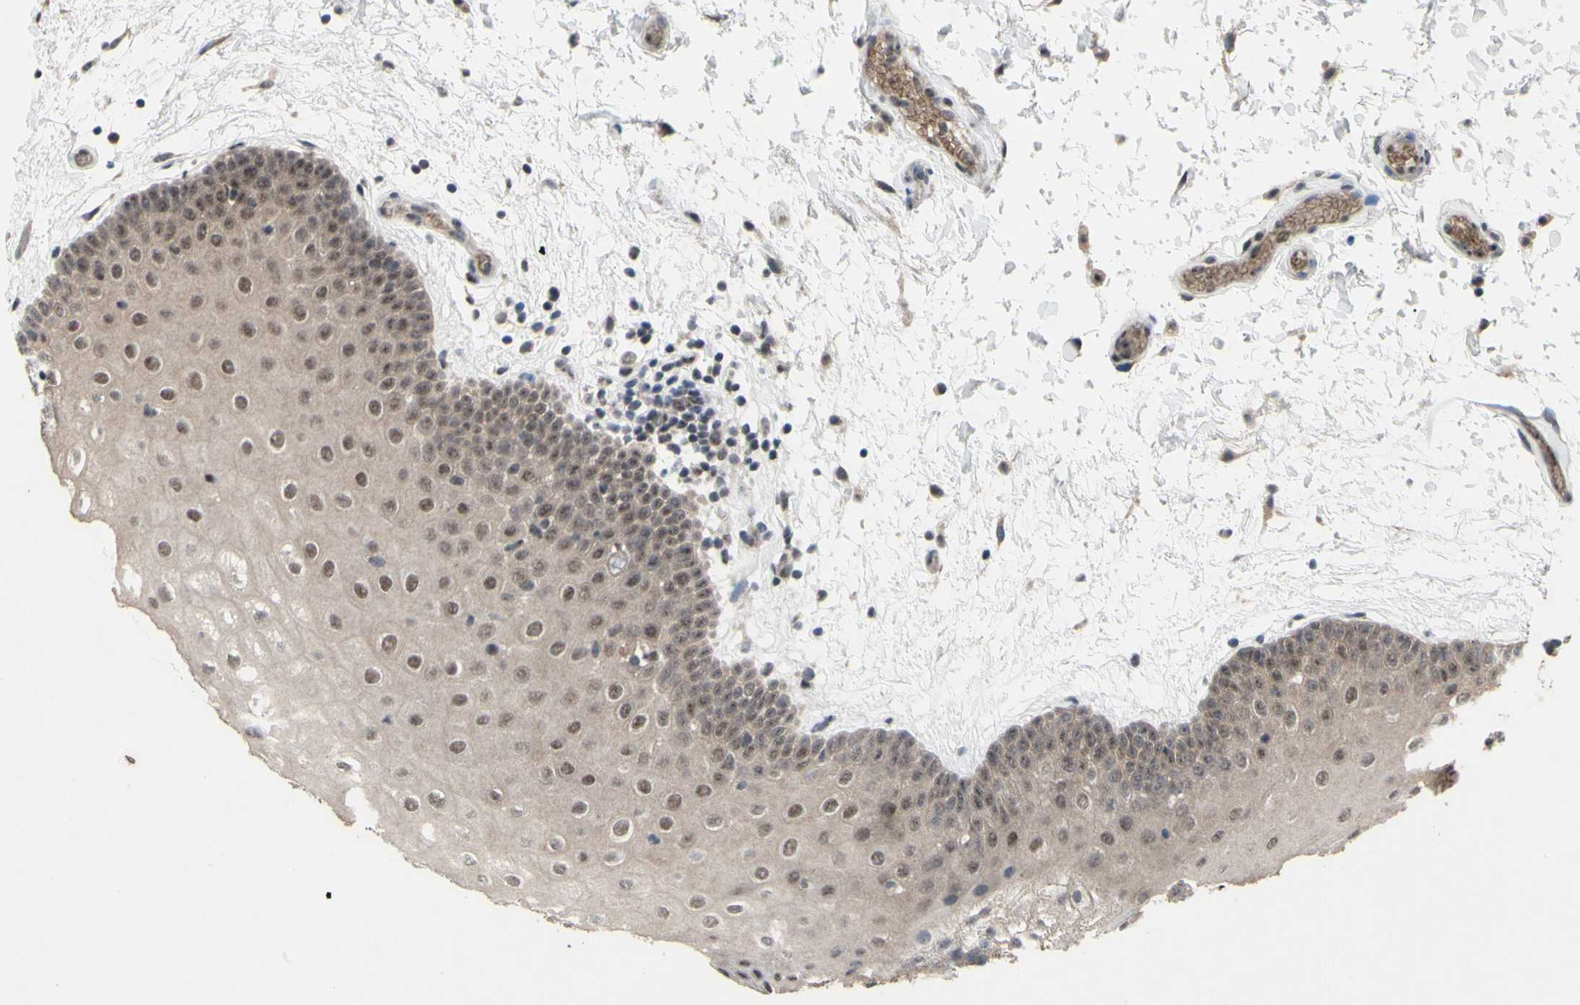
{"staining": {"intensity": "moderate", "quantity": ">75%", "location": "cytoplasmic/membranous,nuclear"}, "tissue": "oral mucosa", "cell_type": "Squamous epithelial cells", "image_type": "normal", "snomed": [{"axis": "morphology", "description": "Normal tissue, NOS"}, {"axis": "morphology", "description": "Squamous cell carcinoma, NOS"}, {"axis": "topography", "description": "Skeletal muscle"}, {"axis": "topography", "description": "Oral tissue"}, {"axis": "topography", "description": "Head-Neck"}], "caption": "Immunohistochemistry of unremarkable human oral mucosa reveals medium levels of moderate cytoplasmic/membranous,nuclear positivity in approximately >75% of squamous epithelial cells. Ihc stains the protein of interest in brown and the nuclei are stained blue.", "gene": "TRDMT1", "patient": {"sex": "male", "age": 71}}